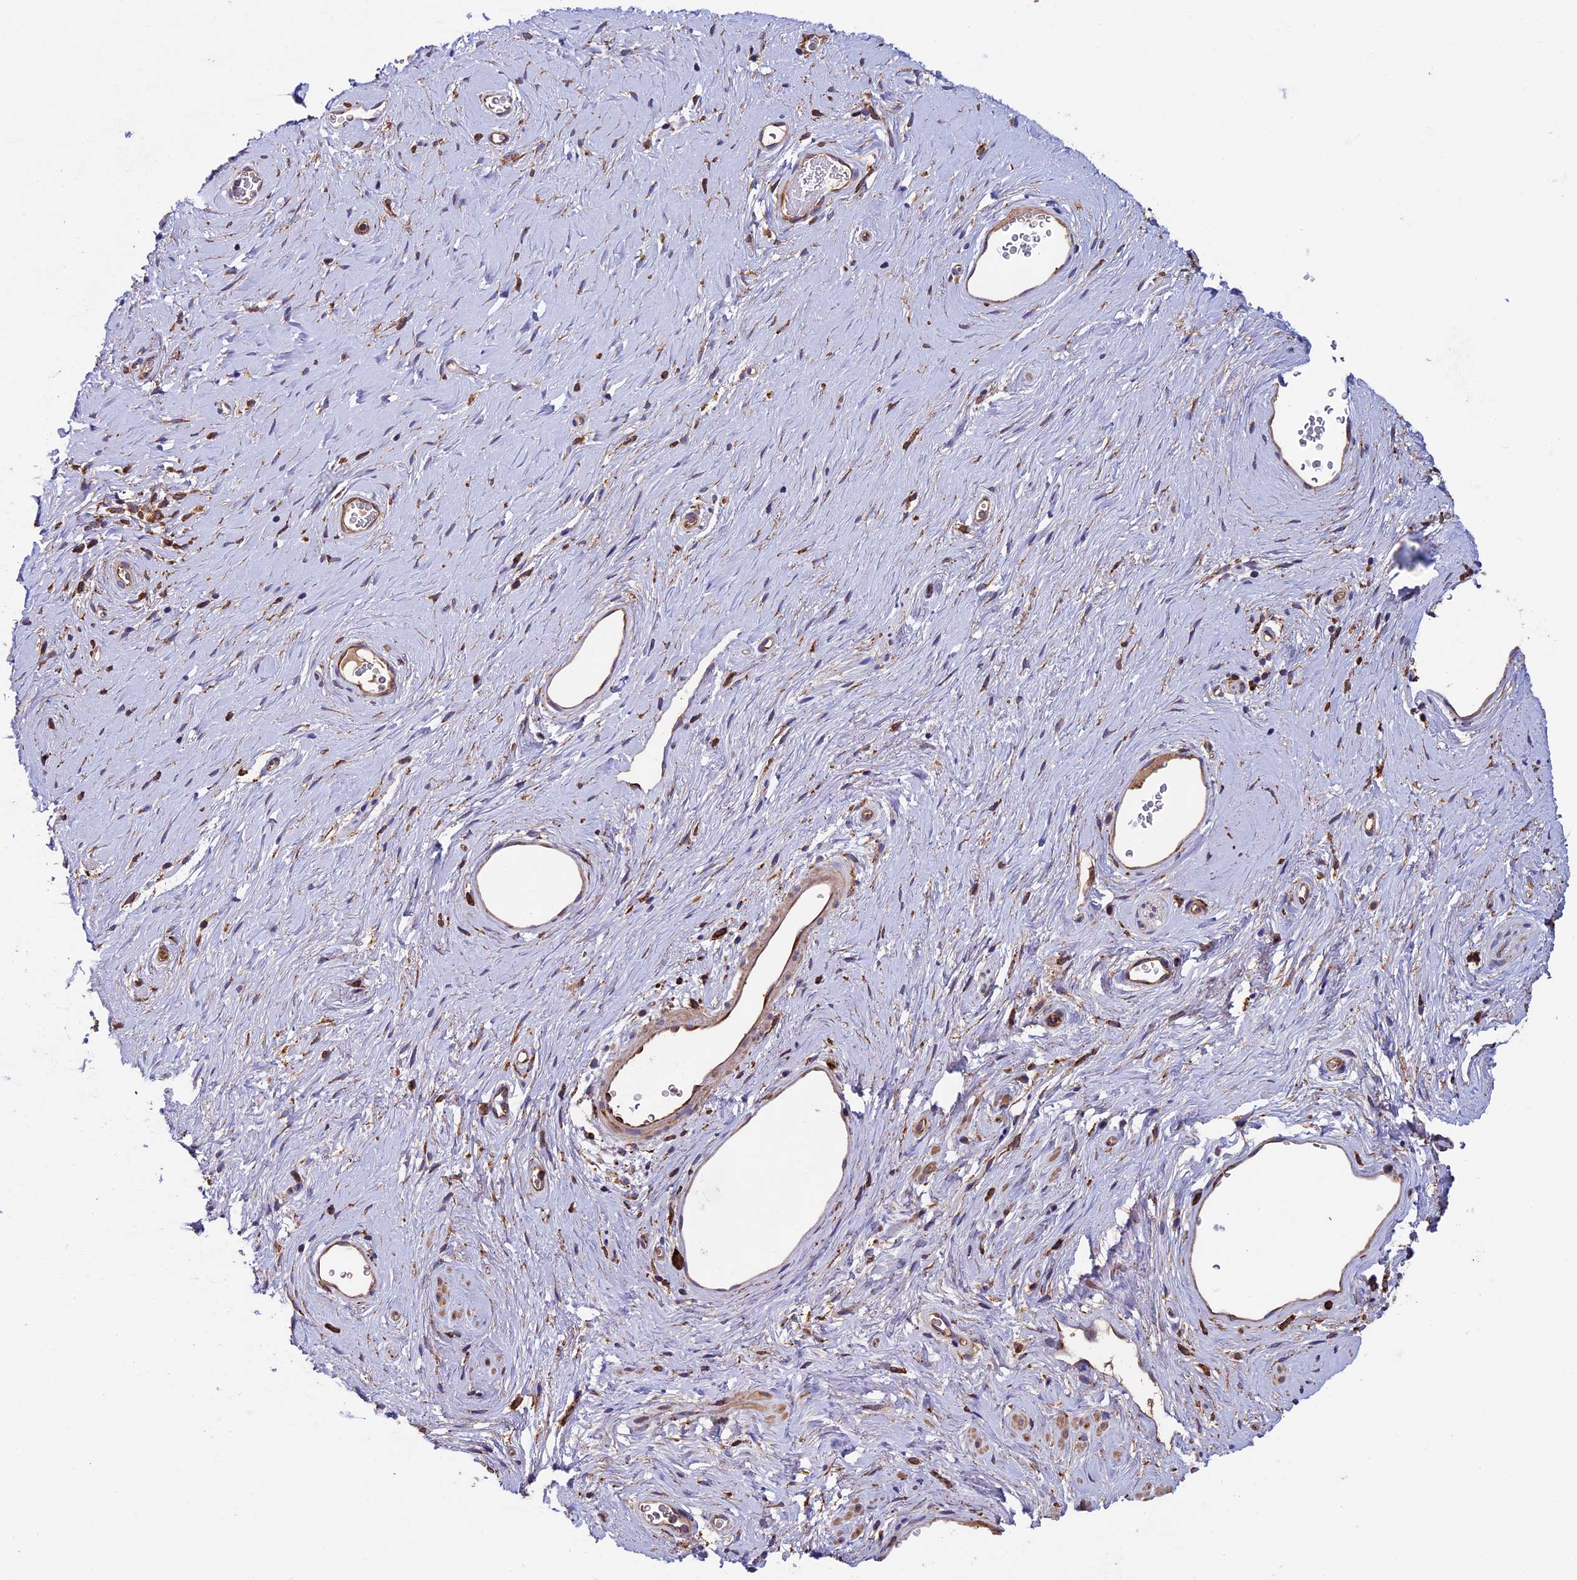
{"staining": {"intensity": "negative", "quantity": "none", "location": "none"}, "tissue": "adipose tissue", "cell_type": "Adipocytes", "image_type": "normal", "snomed": [{"axis": "morphology", "description": "Normal tissue, NOS"}, {"axis": "morphology", "description": "Adenocarcinoma, NOS"}, {"axis": "topography", "description": "Rectum"}, {"axis": "topography", "description": "Vagina"}, {"axis": "topography", "description": "Peripheral nerve tissue"}], "caption": "Normal adipose tissue was stained to show a protein in brown. There is no significant staining in adipocytes. (DAB (3,3'-diaminobenzidine) IHC visualized using brightfield microscopy, high magnification).", "gene": "BTBD3", "patient": {"sex": "female", "age": 71}}